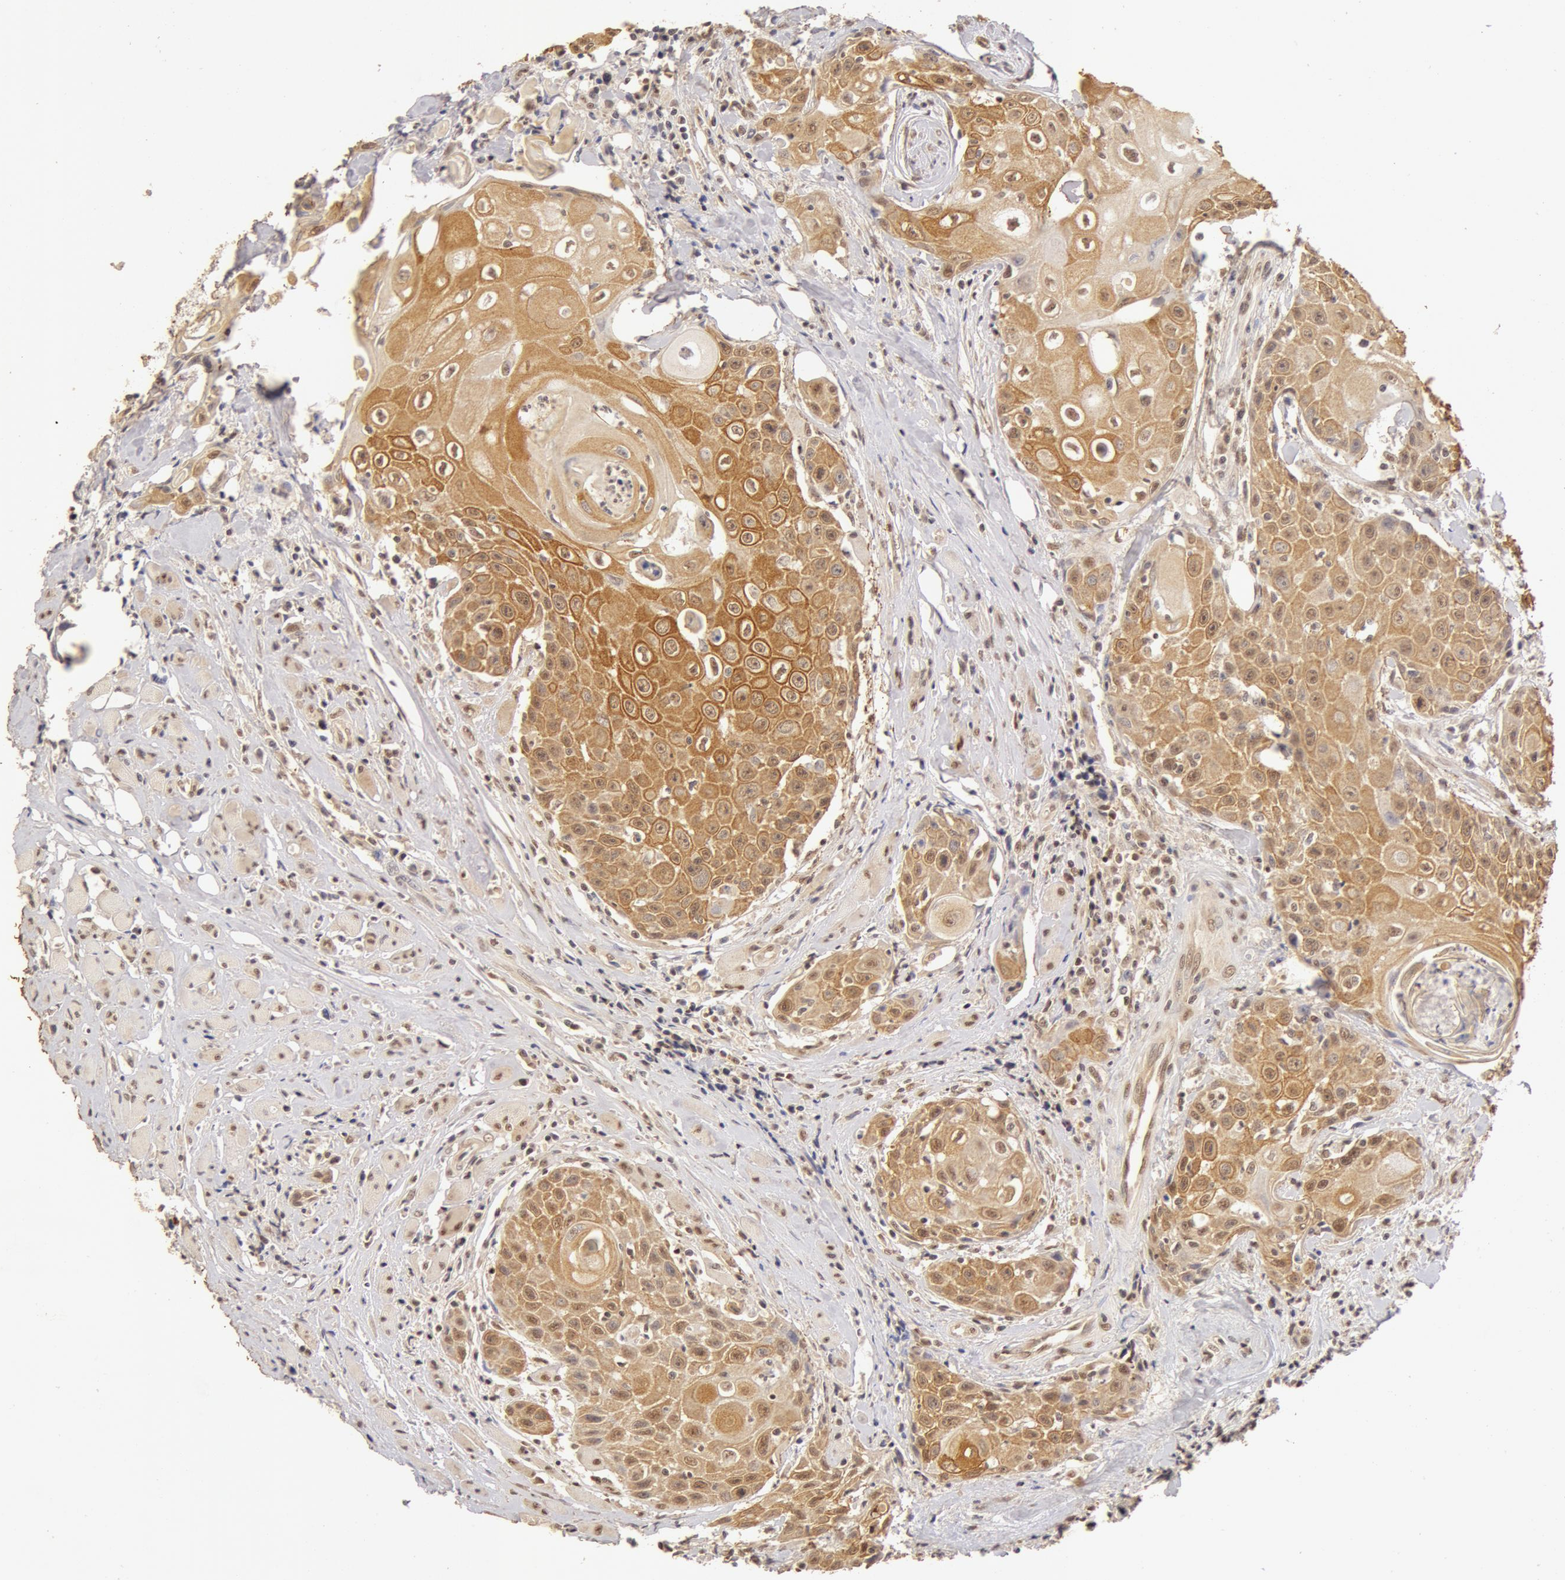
{"staining": {"intensity": "moderate", "quantity": ">75%", "location": "cytoplasmic/membranous,nuclear"}, "tissue": "head and neck cancer", "cell_type": "Tumor cells", "image_type": "cancer", "snomed": [{"axis": "morphology", "description": "Squamous cell carcinoma, NOS"}, {"axis": "topography", "description": "Oral tissue"}, {"axis": "topography", "description": "Head-Neck"}], "caption": "The image exhibits a brown stain indicating the presence of a protein in the cytoplasmic/membranous and nuclear of tumor cells in head and neck cancer (squamous cell carcinoma). (DAB IHC with brightfield microscopy, high magnification).", "gene": "SNRNP70", "patient": {"sex": "female", "age": 82}}